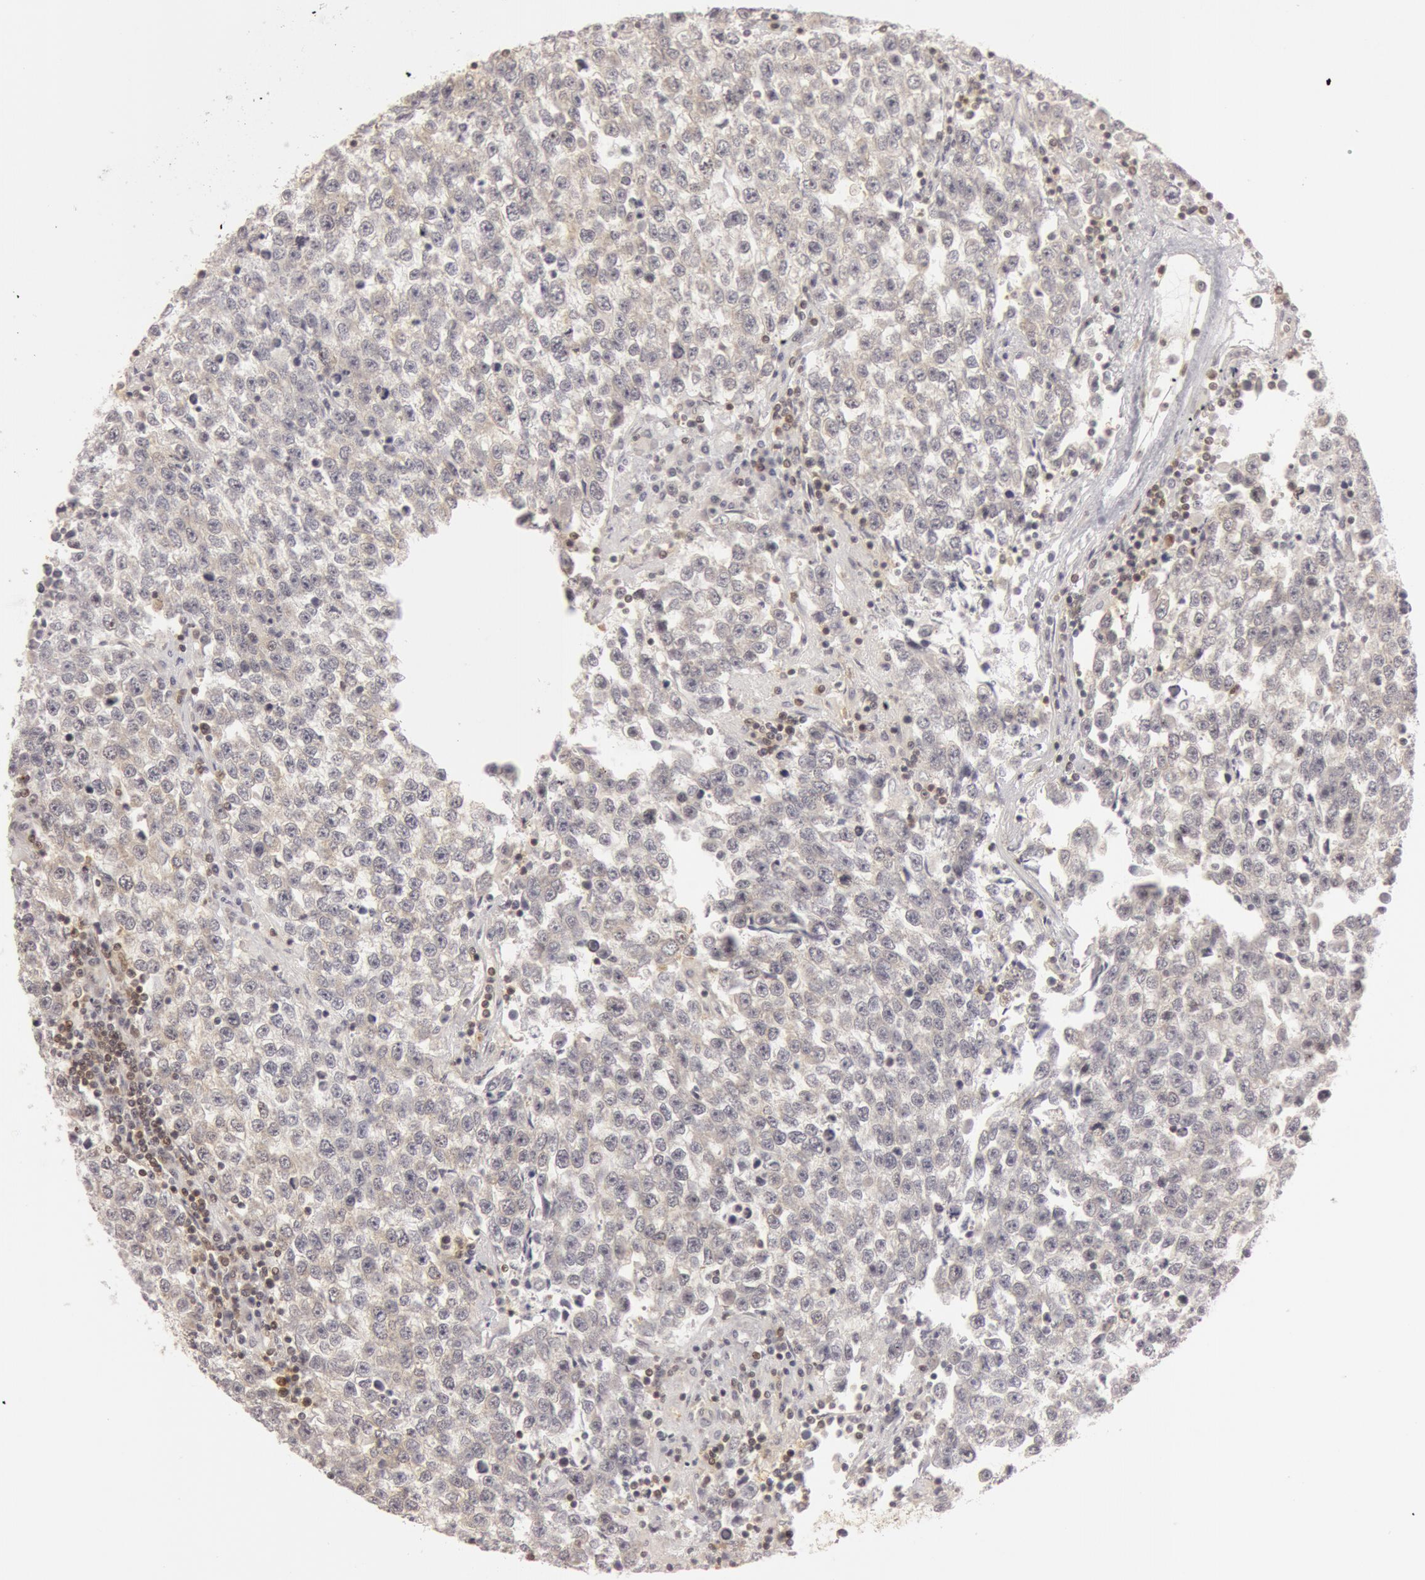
{"staining": {"intensity": "negative", "quantity": "none", "location": "none"}, "tissue": "testis cancer", "cell_type": "Tumor cells", "image_type": "cancer", "snomed": [{"axis": "morphology", "description": "Seminoma, NOS"}, {"axis": "topography", "description": "Testis"}], "caption": "Tumor cells are negative for brown protein staining in seminoma (testis). (Brightfield microscopy of DAB IHC at high magnification).", "gene": "OASL", "patient": {"sex": "male", "age": 36}}